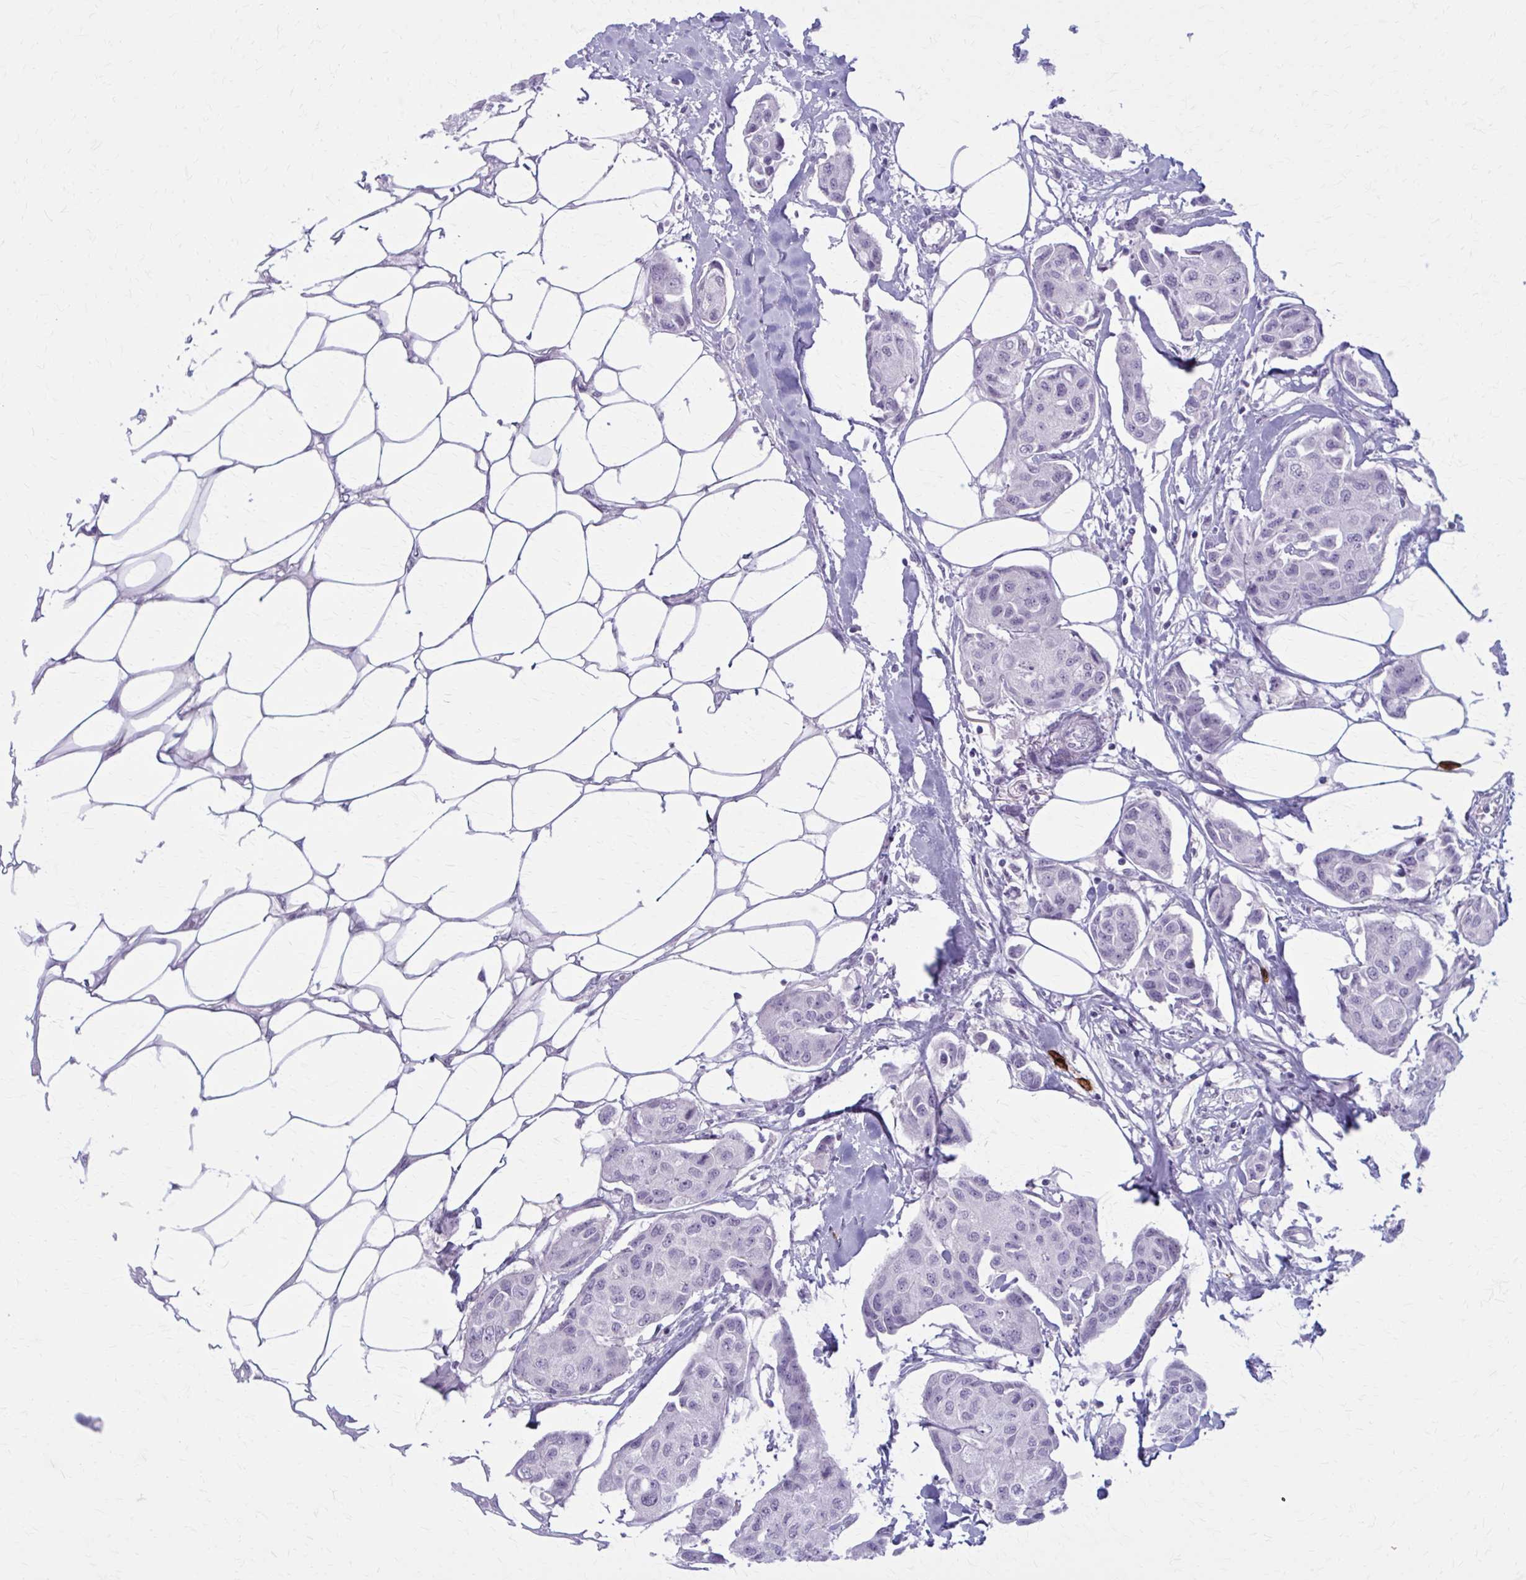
{"staining": {"intensity": "negative", "quantity": "none", "location": "none"}, "tissue": "breast cancer", "cell_type": "Tumor cells", "image_type": "cancer", "snomed": [{"axis": "morphology", "description": "Duct carcinoma"}, {"axis": "topography", "description": "Breast"}, {"axis": "topography", "description": "Lymph node"}], "caption": "Micrograph shows no protein positivity in tumor cells of breast cancer tissue. (IHC, brightfield microscopy, high magnification).", "gene": "CD38", "patient": {"sex": "female", "age": 80}}